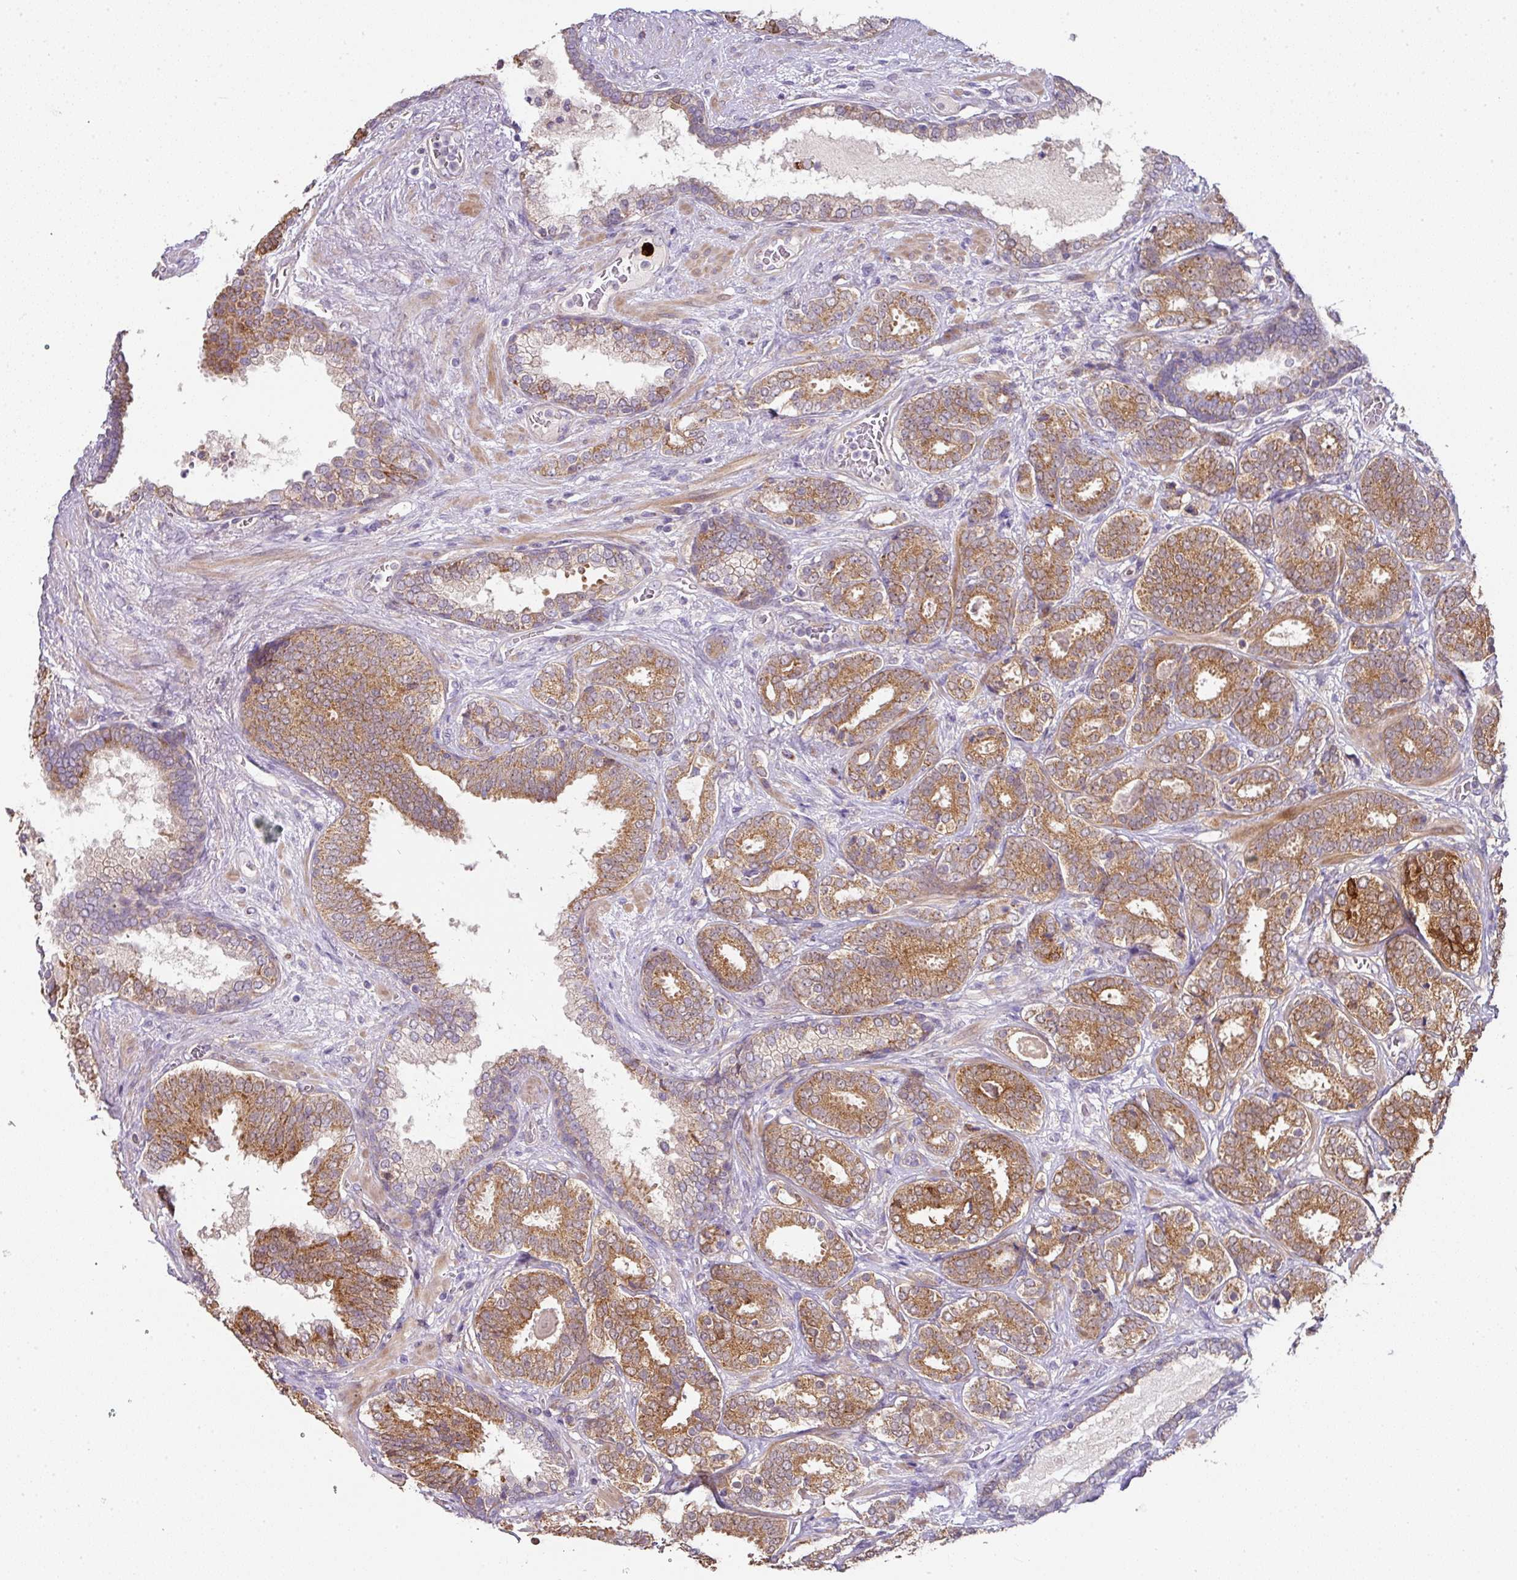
{"staining": {"intensity": "moderate", "quantity": ">75%", "location": "cytoplasmic/membranous"}, "tissue": "prostate cancer", "cell_type": "Tumor cells", "image_type": "cancer", "snomed": [{"axis": "morphology", "description": "Adenocarcinoma, High grade"}, {"axis": "topography", "description": "Prostate"}], "caption": "This is a micrograph of IHC staining of high-grade adenocarcinoma (prostate), which shows moderate positivity in the cytoplasmic/membranous of tumor cells.", "gene": "STK35", "patient": {"sex": "male", "age": 65}}